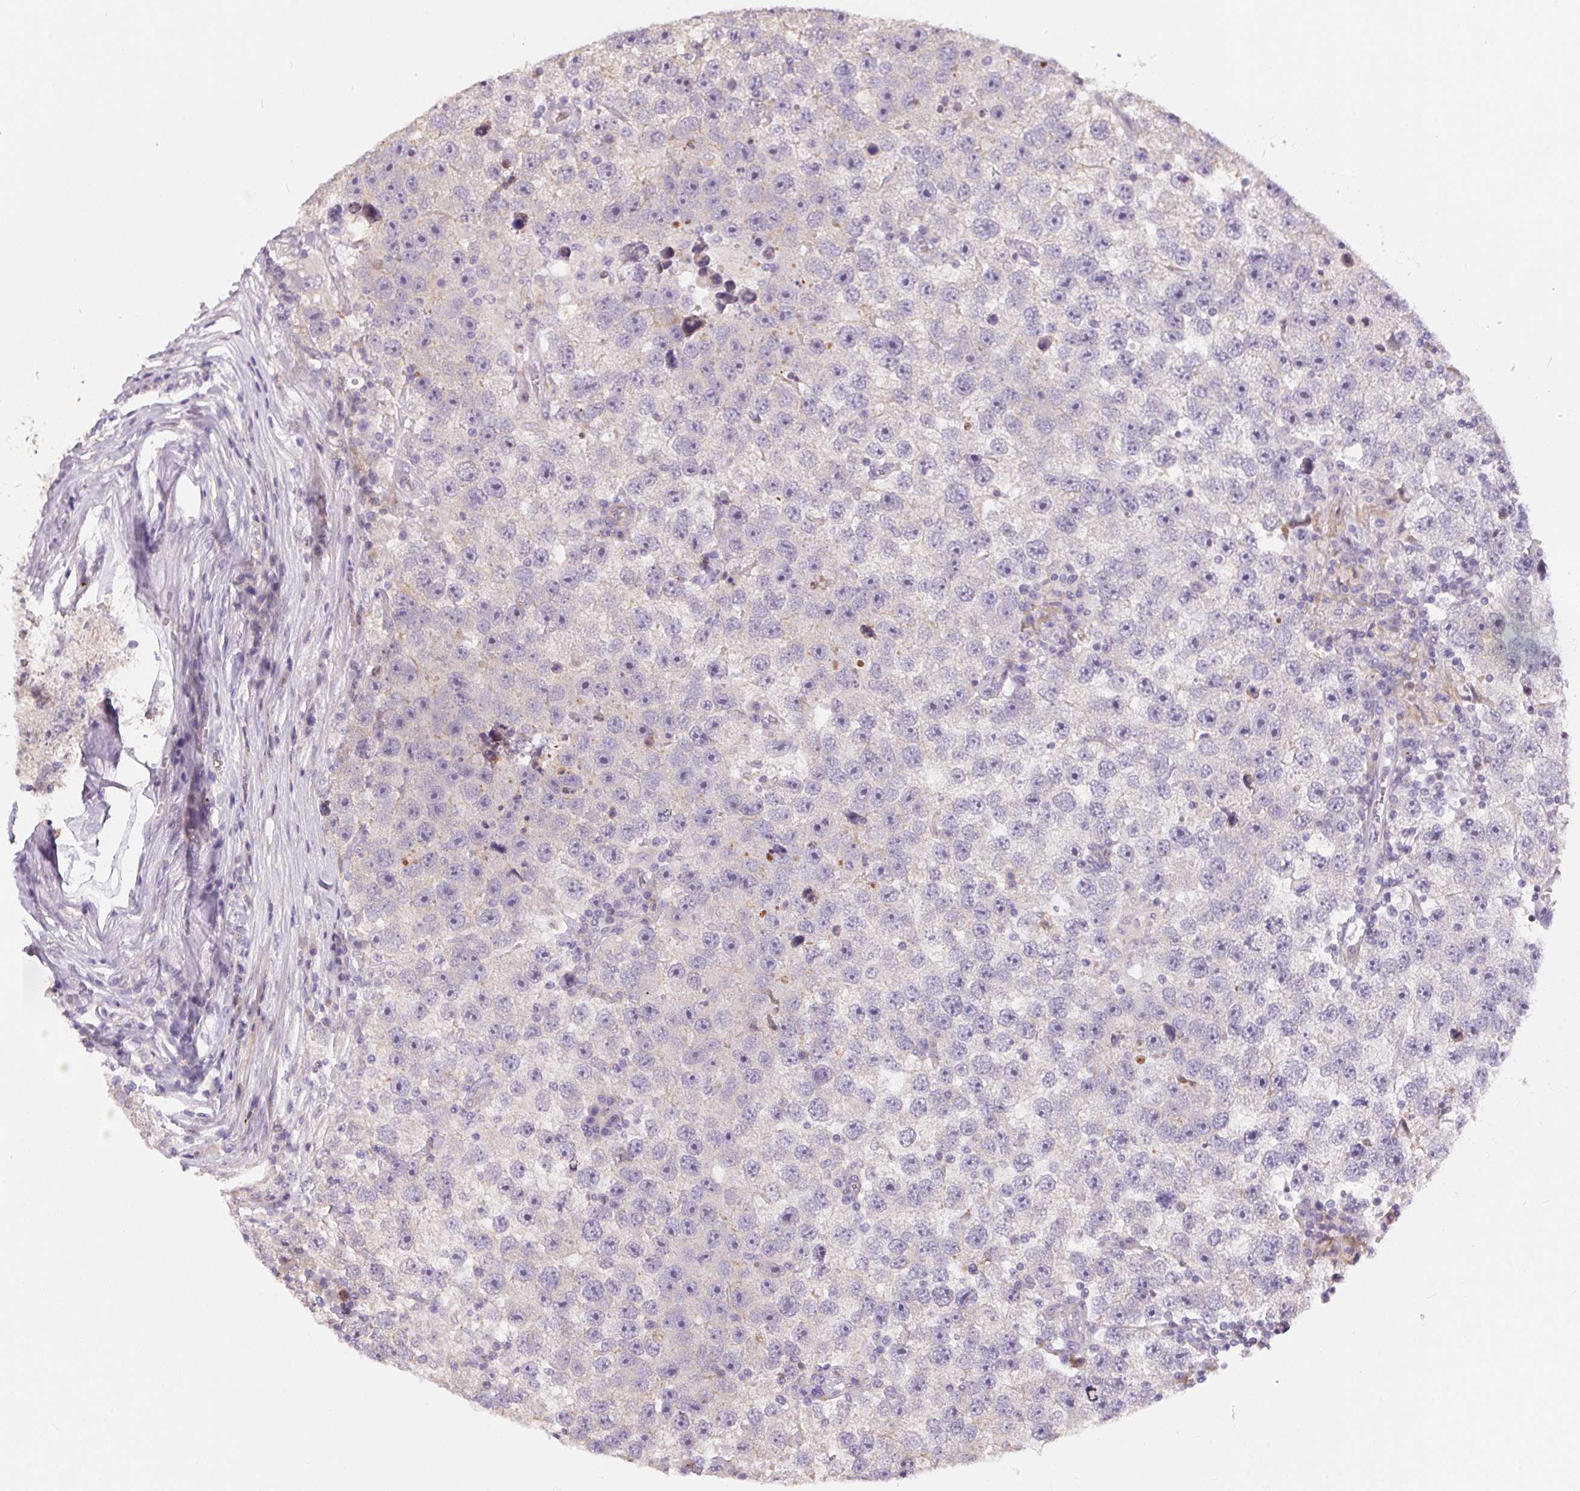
{"staining": {"intensity": "negative", "quantity": "none", "location": "none"}, "tissue": "testis cancer", "cell_type": "Tumor cells", "image_type": "cancer", "snomed": [{"axis": "morphology", "description": "Seminoma, NOS"}, {"axis": "topography", "description": "Testis"}], "caption": "The photomicrograph exhibits no significant expression in tumor cells of seminoma (testis).", "gene": "UNC13B", "patient": {"sex": "male", "age": 26}}